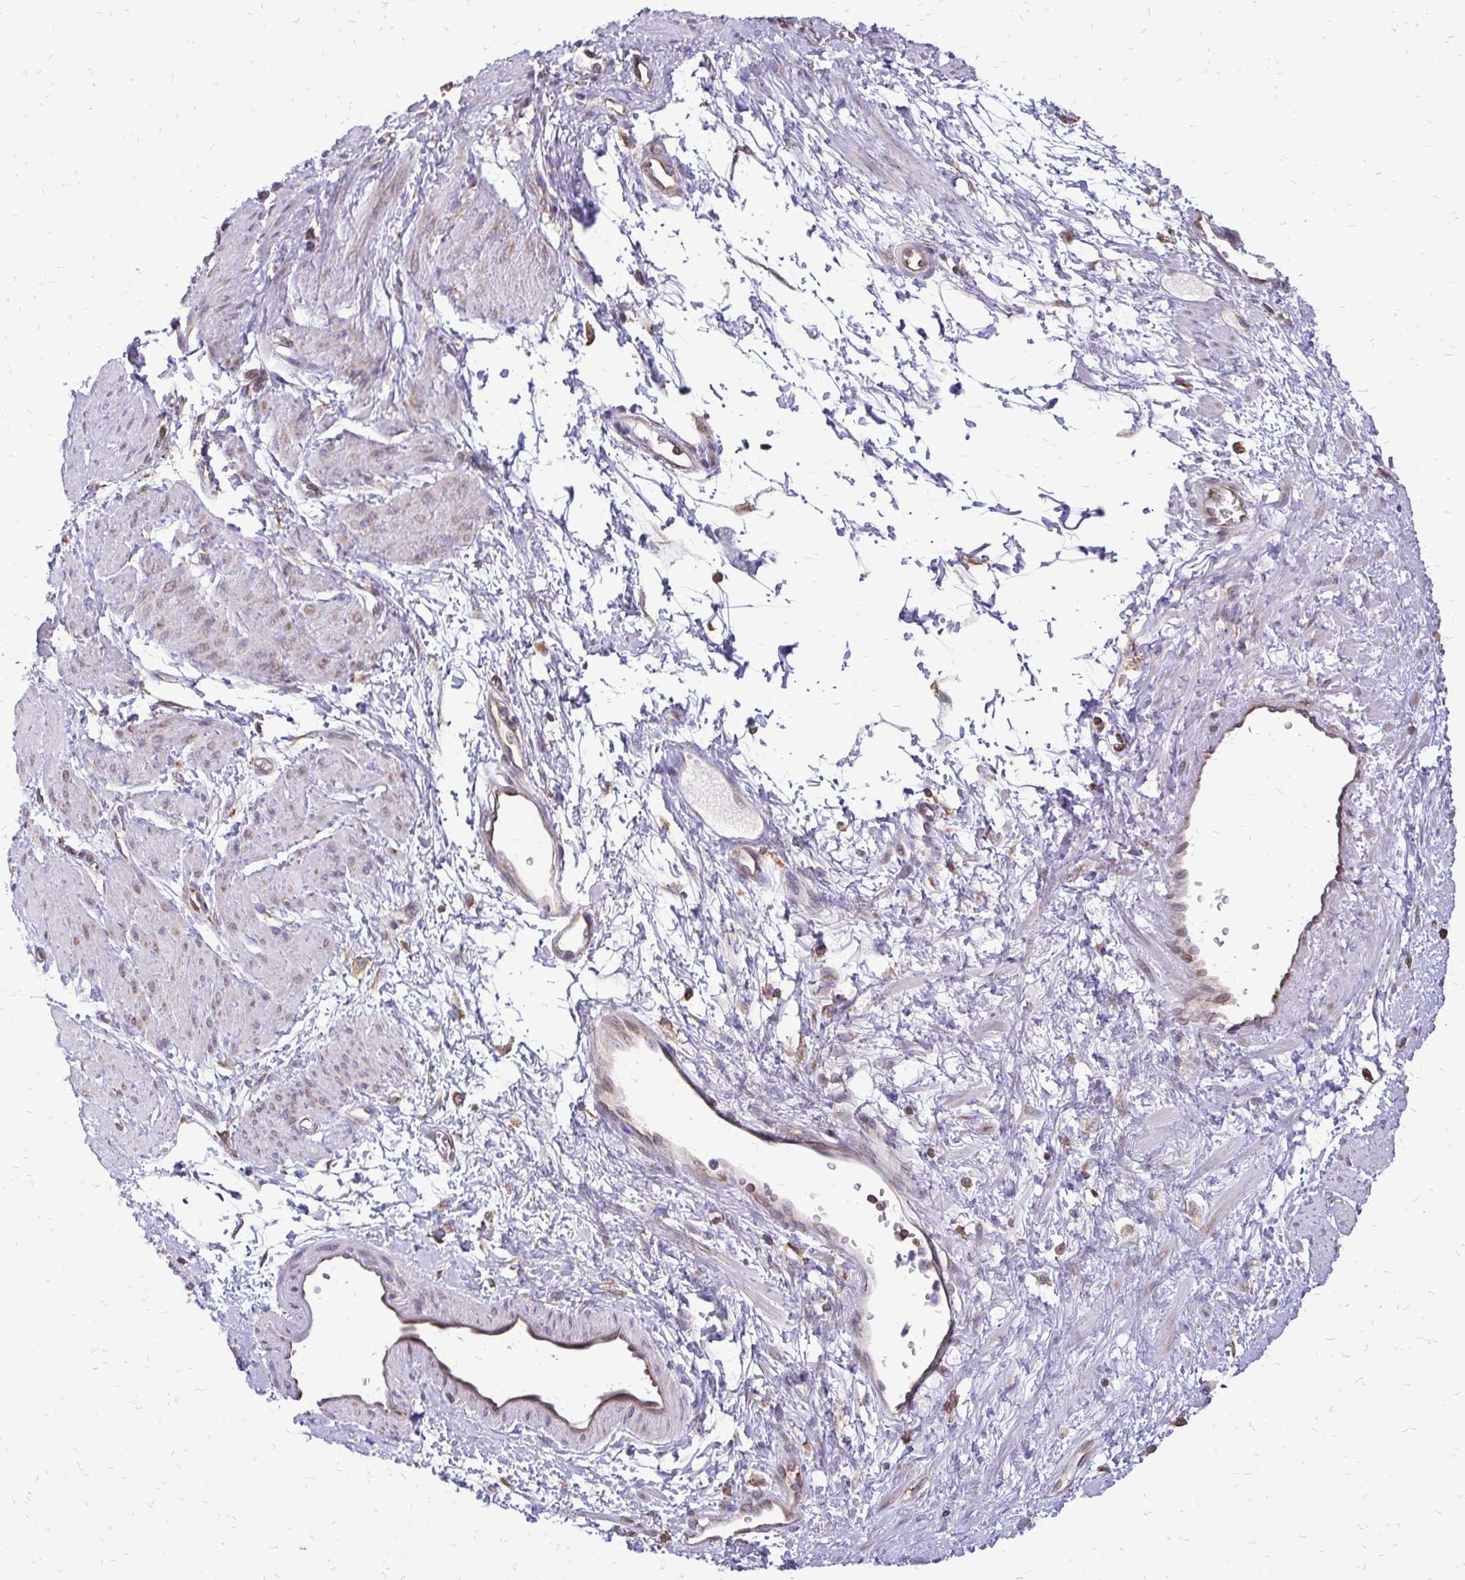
{"staining": {"intensity": "weak", "quantity": "<25%", "location": "cytoplasmic/membranous"}, "tissue": "smooth muscle", "cell_type": "Smooth muscle cells", "image_type": "normal", "snomed": [{"axis": "morphology", "description": "Normal tissue, NOS"}, {"axis": "topography", "description": "Smooth muscle"}, {"axis": "topography", "description": "Uterus"}], "caption": "Immunohistochemistry image of benign smooth muscle: human smooth muscle stained with DAB (3,3'-diaminobenzidine) demonstrates no significant protein staining in smooth muscle cells. The staining is performed using DAB (3,3'-diaminobenzidine) brown chromogen with nuclei counter-stained in using hematoxylin.", "gene": "RPS3", "patient": {"sex": "female", "age": 39}}